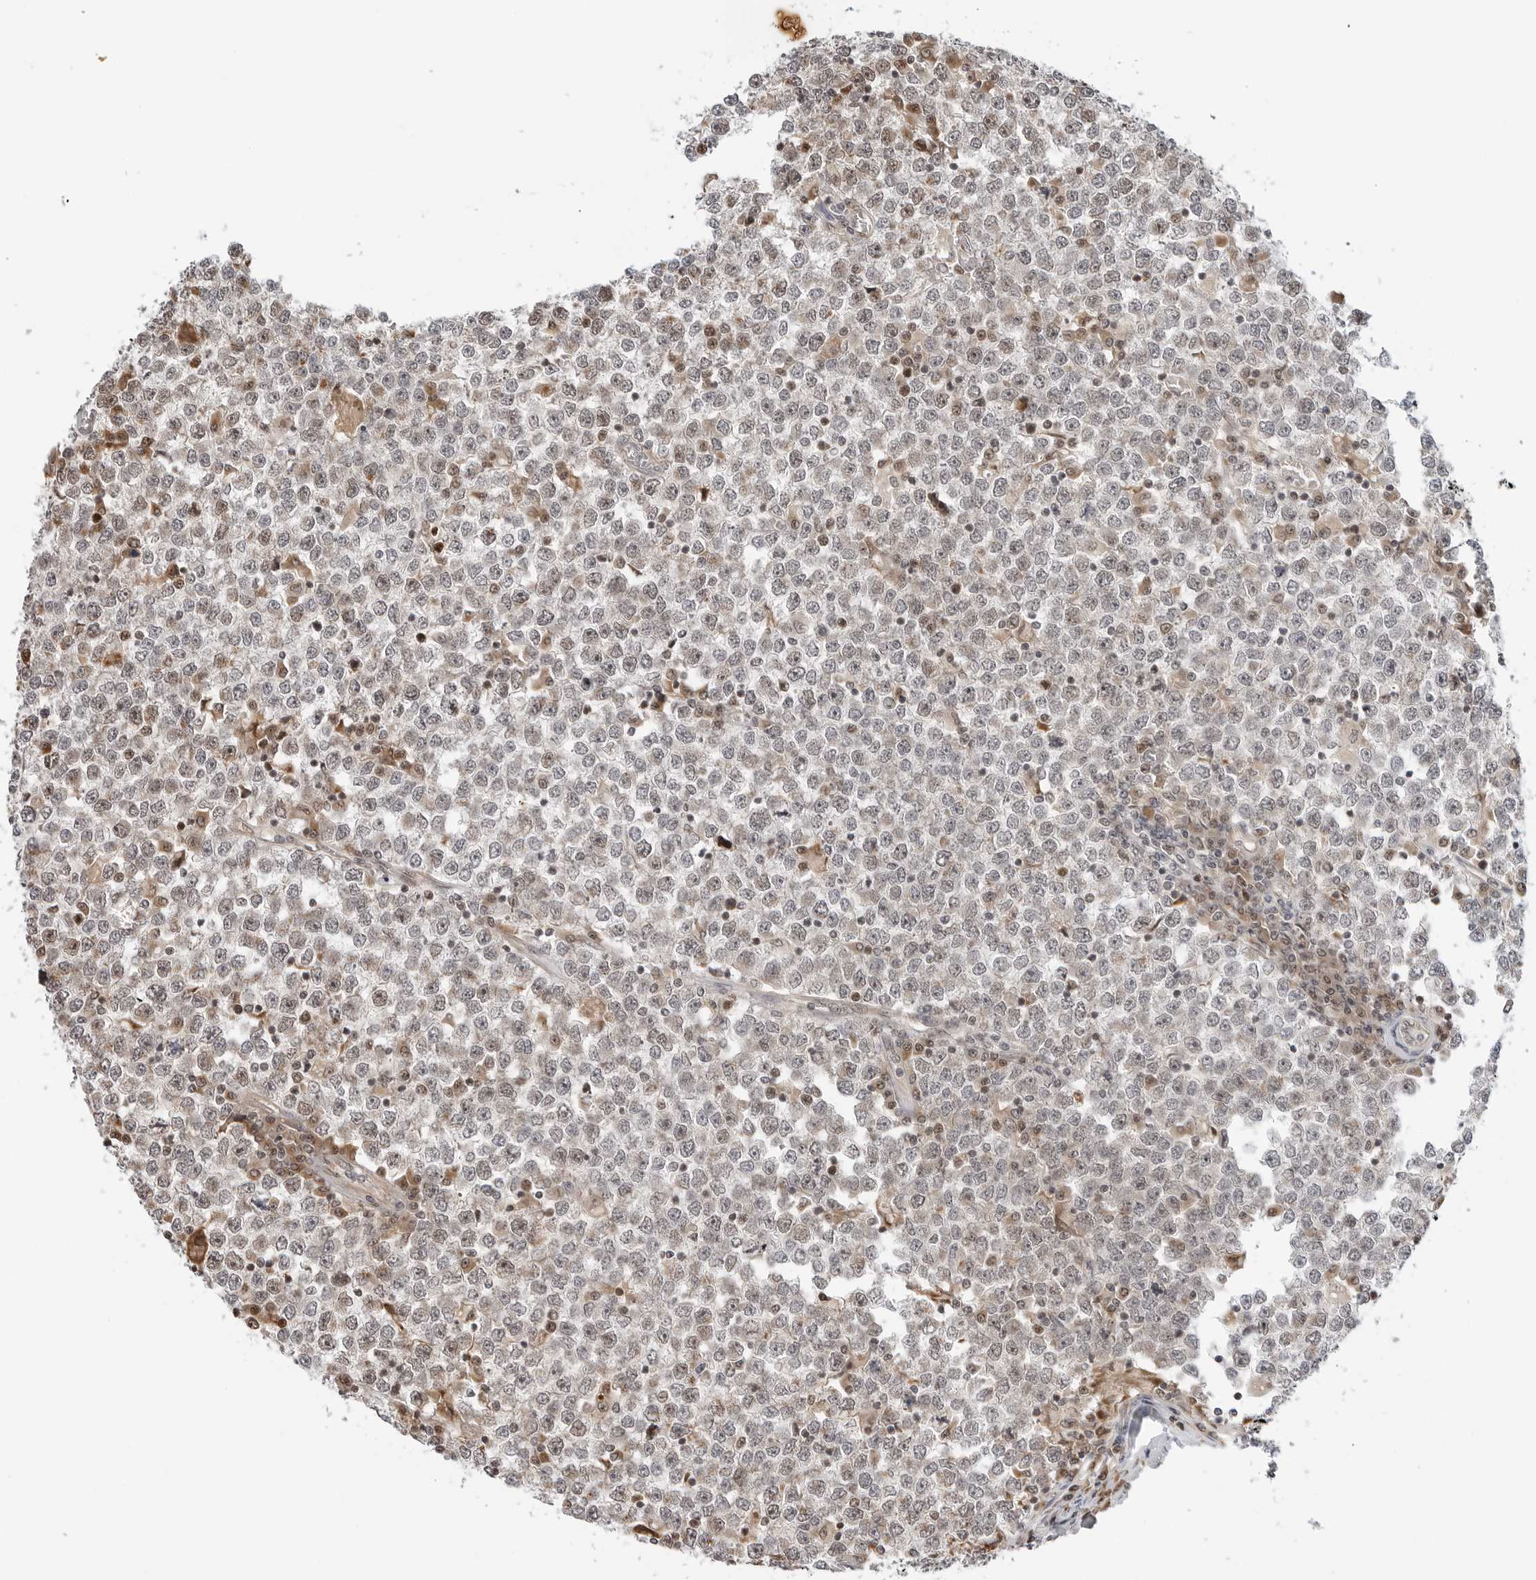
{"staining": {"intensity": "weak", "quantity": "<25%", "location": "nuclear"}, "tissue": "testis cancer", "cell_type": "Tumor cells", "image_type": "cancer", "snomed": [{"axis": "morphology", "description": "Seminoma, NOS"}, {"axis": "topography", "description": "Testis"}], "caption": "Image shows no significant protein positivity in tumor cells of testis seminoma. The staining is performed using DAB brown chromogen with nuclei counter-stained in using hematoxylin.", "gene": "TIPRL", "patient": {"sex": "male", "age": 65}}